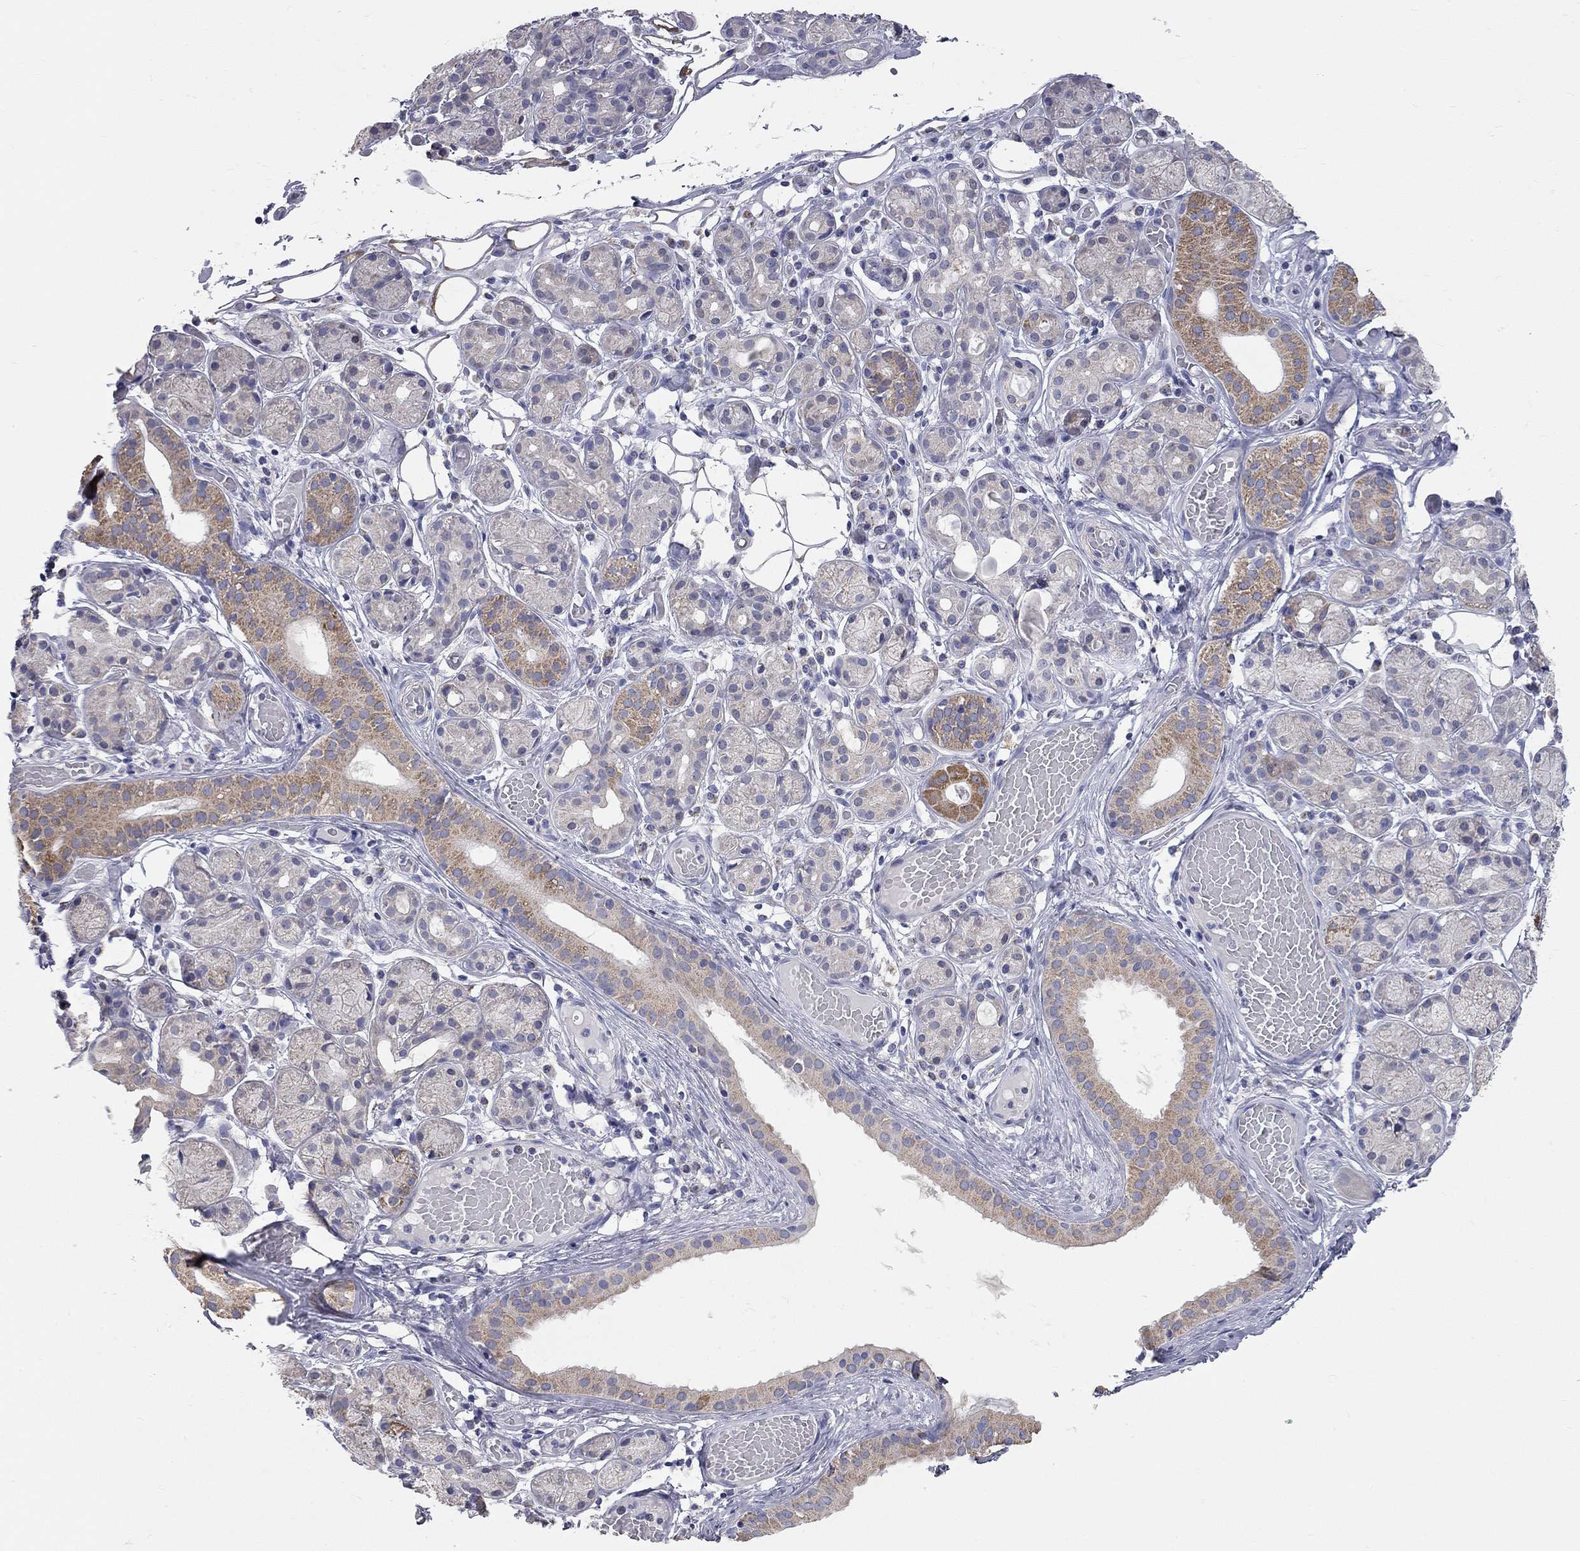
{"staining": {"intensity": "moderate", "quantity": "<25%", "location": "cytoplasmic/membranous"}, "tissue": "salivary gland", "cell_type": "Glandular cells", "image_type": "normal", "snomed": [{"axis": "morphology", "description": "Normal tissue, NOS"}, {"axis": "topography", "description": "Salivary gland"}, {"axis": "topography", "description": "Peripheral nerve tissue"}], "caption": "Moderate cytoplasmic/membranous protein expression is seen in about <25% of glandular cells in salivary gland. The staining was performed using DAB (3,3'-diaminobenzidine) to visualize the protein expression in brown, while the nuclei were stained in blue with hematoxylin (Magnification: 20x).", "gene": "CFAP161", "patient": {"sex": "male", "age": 71}}